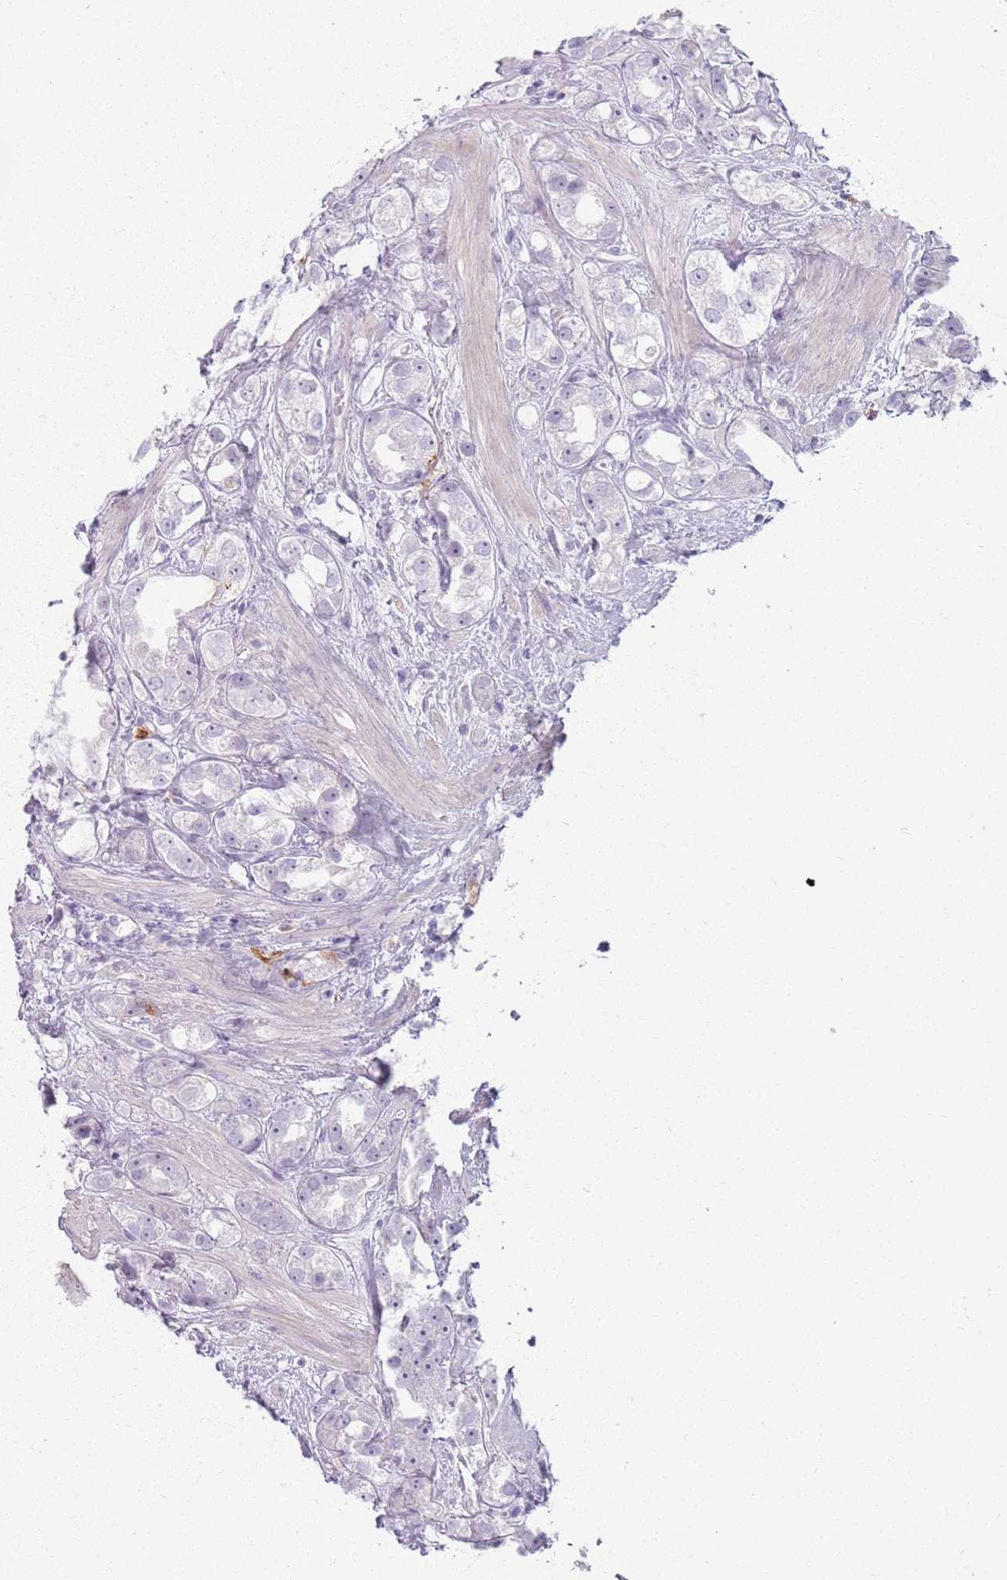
{"staining": {"intensity": "negative", "quantity": "none", "location": "none"}, "tissue": "prostate cancer", "cell_type": "Tumor cells", "image_type": "cancer", "snomed": [{"axis": "morphology", "description": "Adenocarcinoma, NOS"}, {"axis": "topography", "description": "Prostate"}], "caption": "Prostate cancer was stained to show a protein in brown. There is no significant expression in tumor cells. The staining is performed using DAB (3,3'-diaminobenzidine) brown chromogen with nuclei counter-stained in using hematoxylin.", "gene": "GDPGP1", "patient": {"sex": "male", "age": 79}}